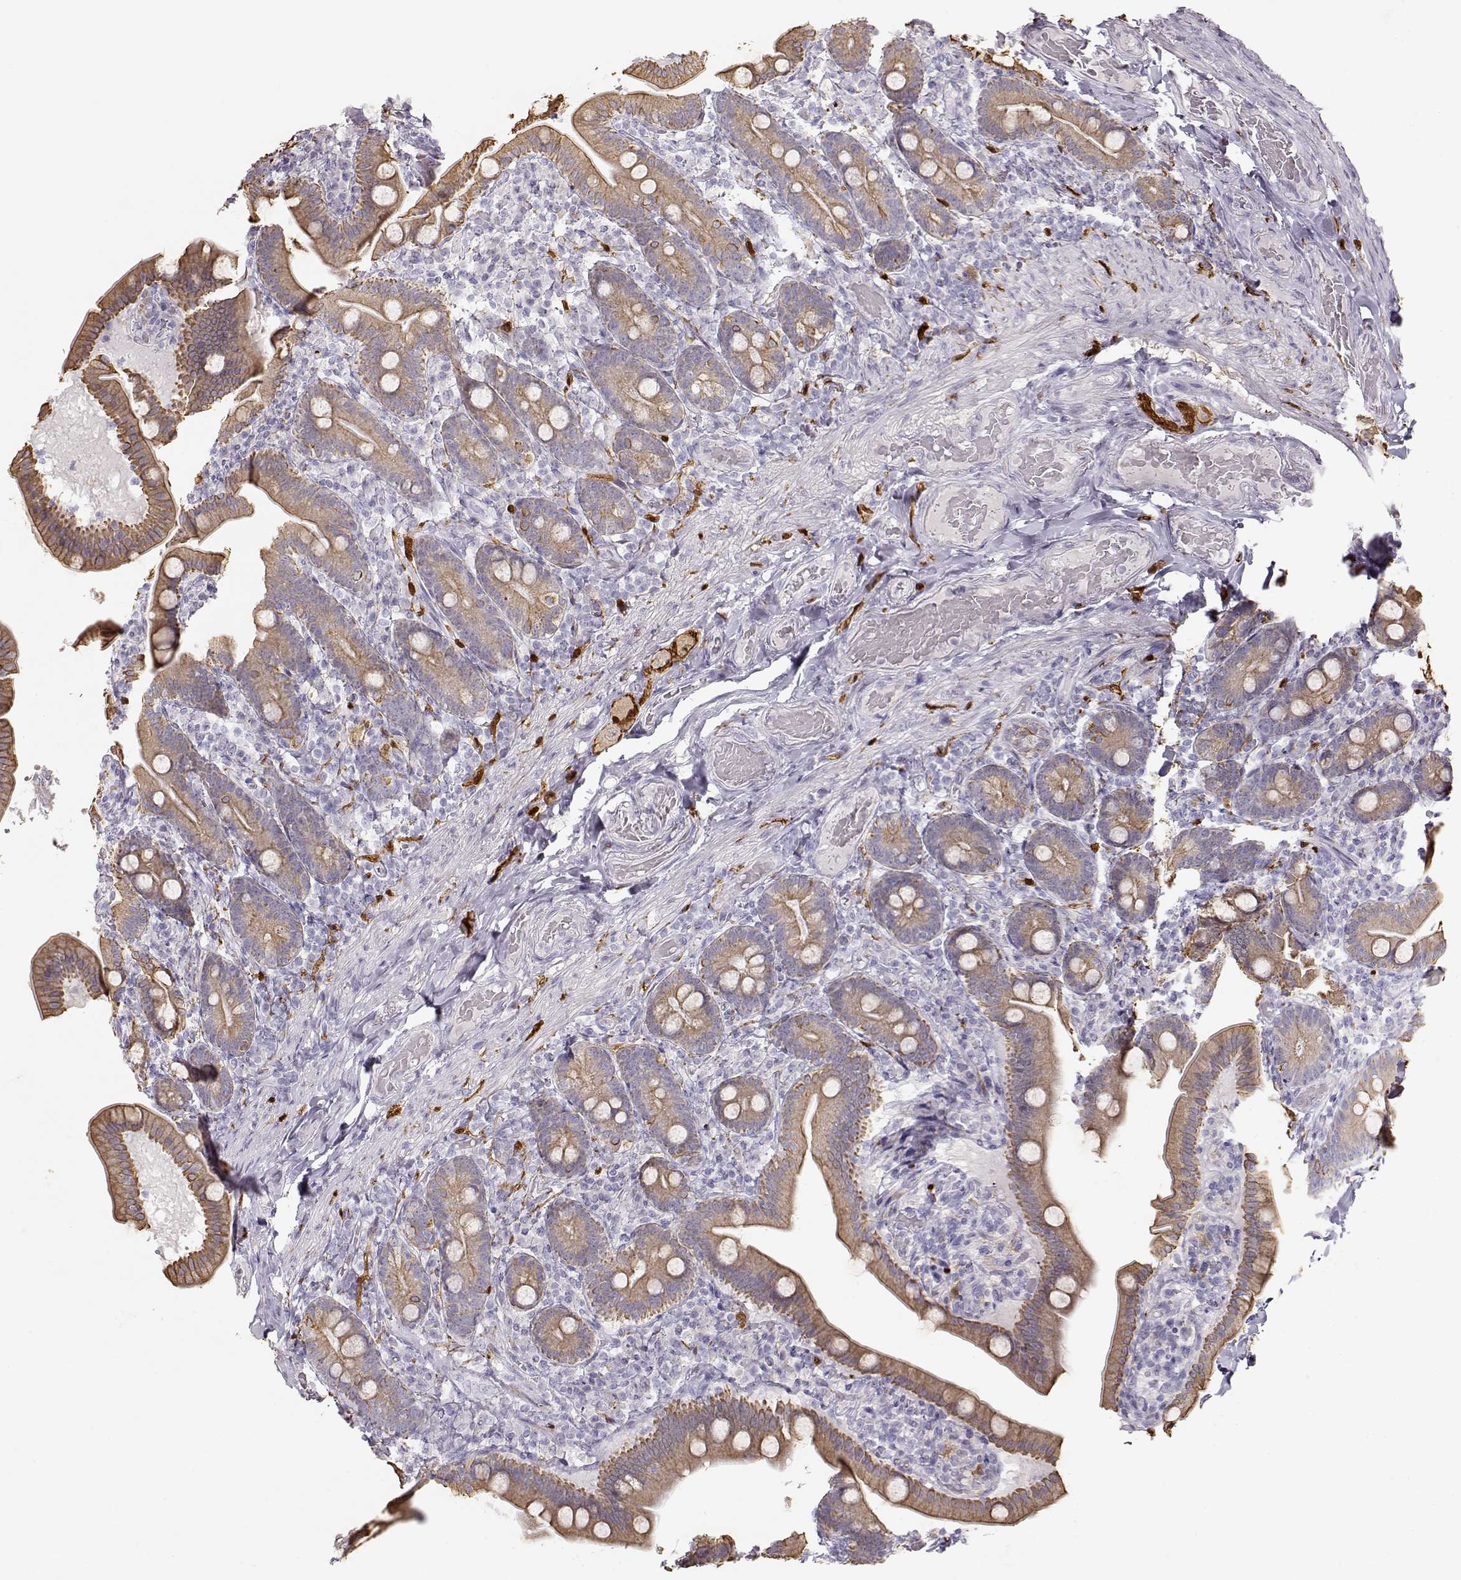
{"staining": {"intensity": "moderate", "quantity": ">75%", "location": "cytoplasmic/membranous"}, "tissue": "small intestine", "cell_type": "Glandular cells", "image_type": "normal", "snomed": [{"axis": "morphology", "description": "Normal tissue, NOS"}, {"axis": "topography", "description": "Small intestine"}], "caption": "About >75% of glandular cells in unremarkable small intestine reveal moderate cytoplasmic/membranous protein positivity as visualized by brown immunohistochemical staining.", "gene": "S100B", "patient": {"sex": "male", "age": 66}}